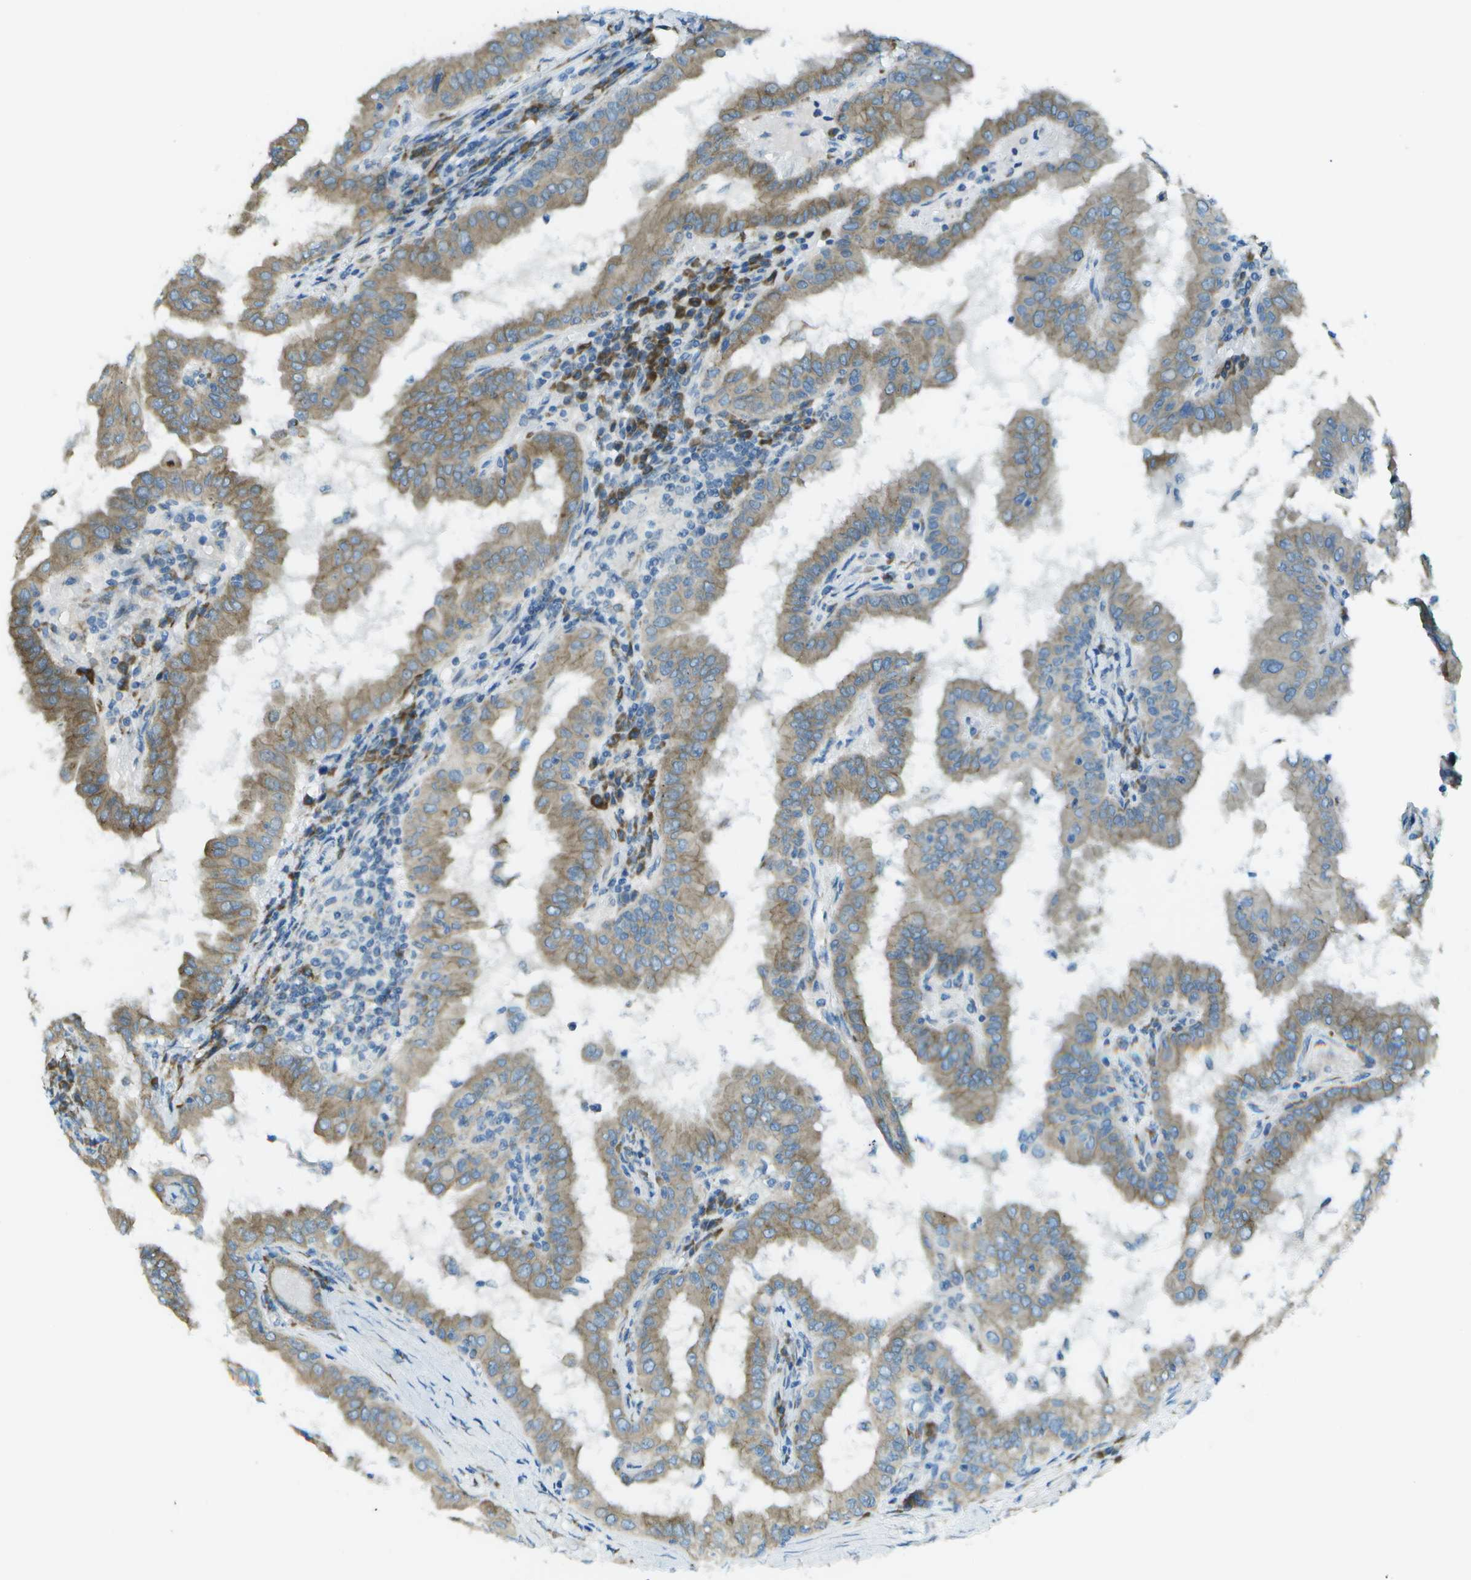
{"staining": {"intensity": "weak", "quantity": ">75%", "location": "cytoplasmic/membranous"}, "tissue": "thyroid cancer", "cell_type": "Tumor cells", "image_type": "cancer", "snomed": [{"axis": "morphology", "description": "Papillary adenocarcinoma, NOS"}, {"axis": "topography", "description": "Thyroid gland"}], "caption": "A low amount of weak cytoplasmic/membranous positivity is present in about >75% of tumor cells in thyroid cancer tissue. (DAB IHC with brightfield microscopy, high magnification).", "gene": "KCTD3", "patient": {"sex": "male", "age": 33}}